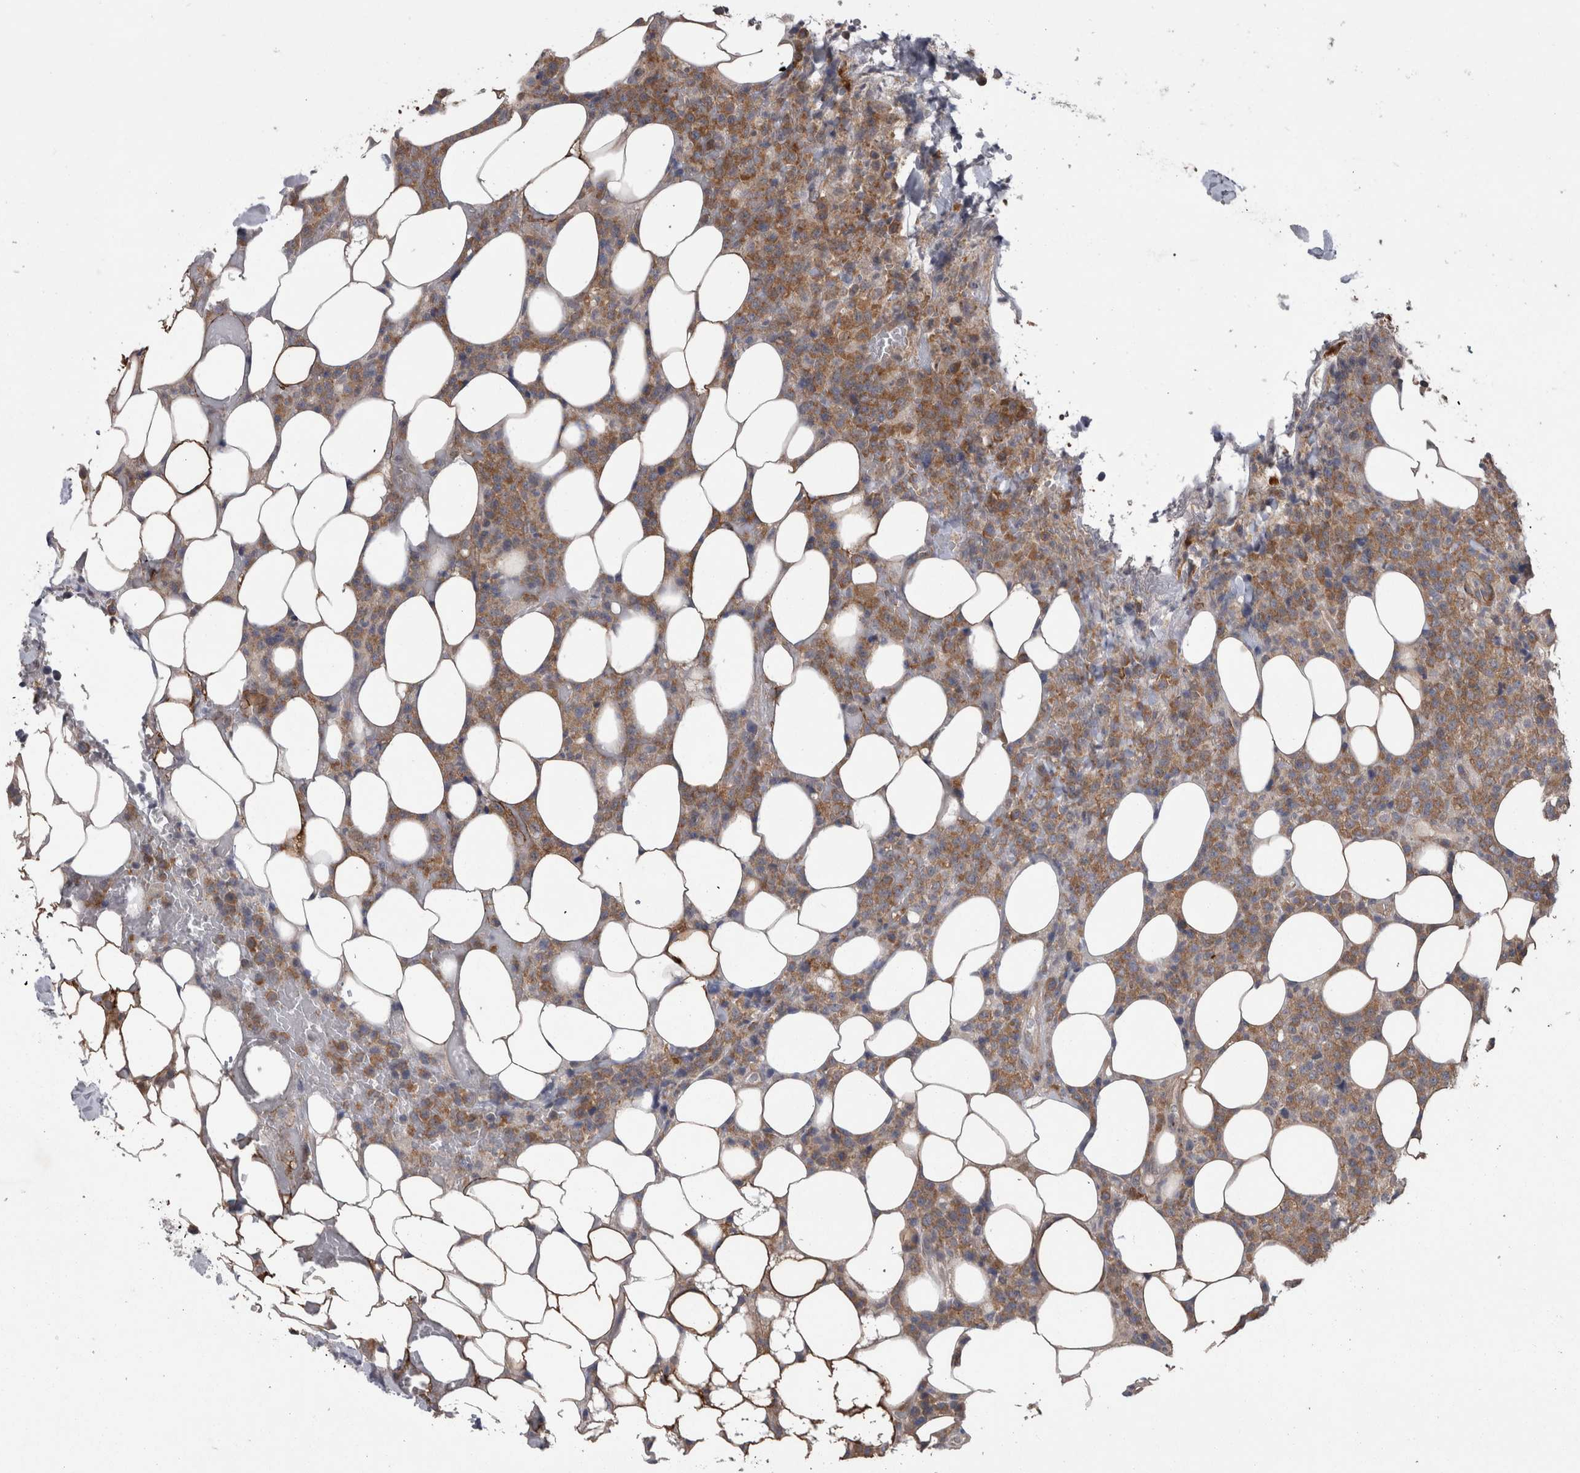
{"staining": {"intensity": "moderate", "quantity": ">75%", "location": "cytoplasmic/membranous"}, "tissue": "lymphoma", "cell_type": "Tumor cells", "image_type": "cancer", "snomed": [{"axis": "morphology", "description": "Malignant lymphoma, non-Hodgkin's type, High grade"}, {"axis": "topography", "description": "Lymph node"}], "caption": "Malignant lymphoma, non-Hodgkin's type (high-grade) stained with DAB (3,3'-diaminobenzidine) immunohistochemistry (IHC) reveals medium levels of moderate cytoplasmic/membranous expression in about >75% of tumor cells. The protein is shown in brown color, while the nuclei are stained blue.", "gene": "DDX6", "patient": {"sex": "male", "age": 13}}